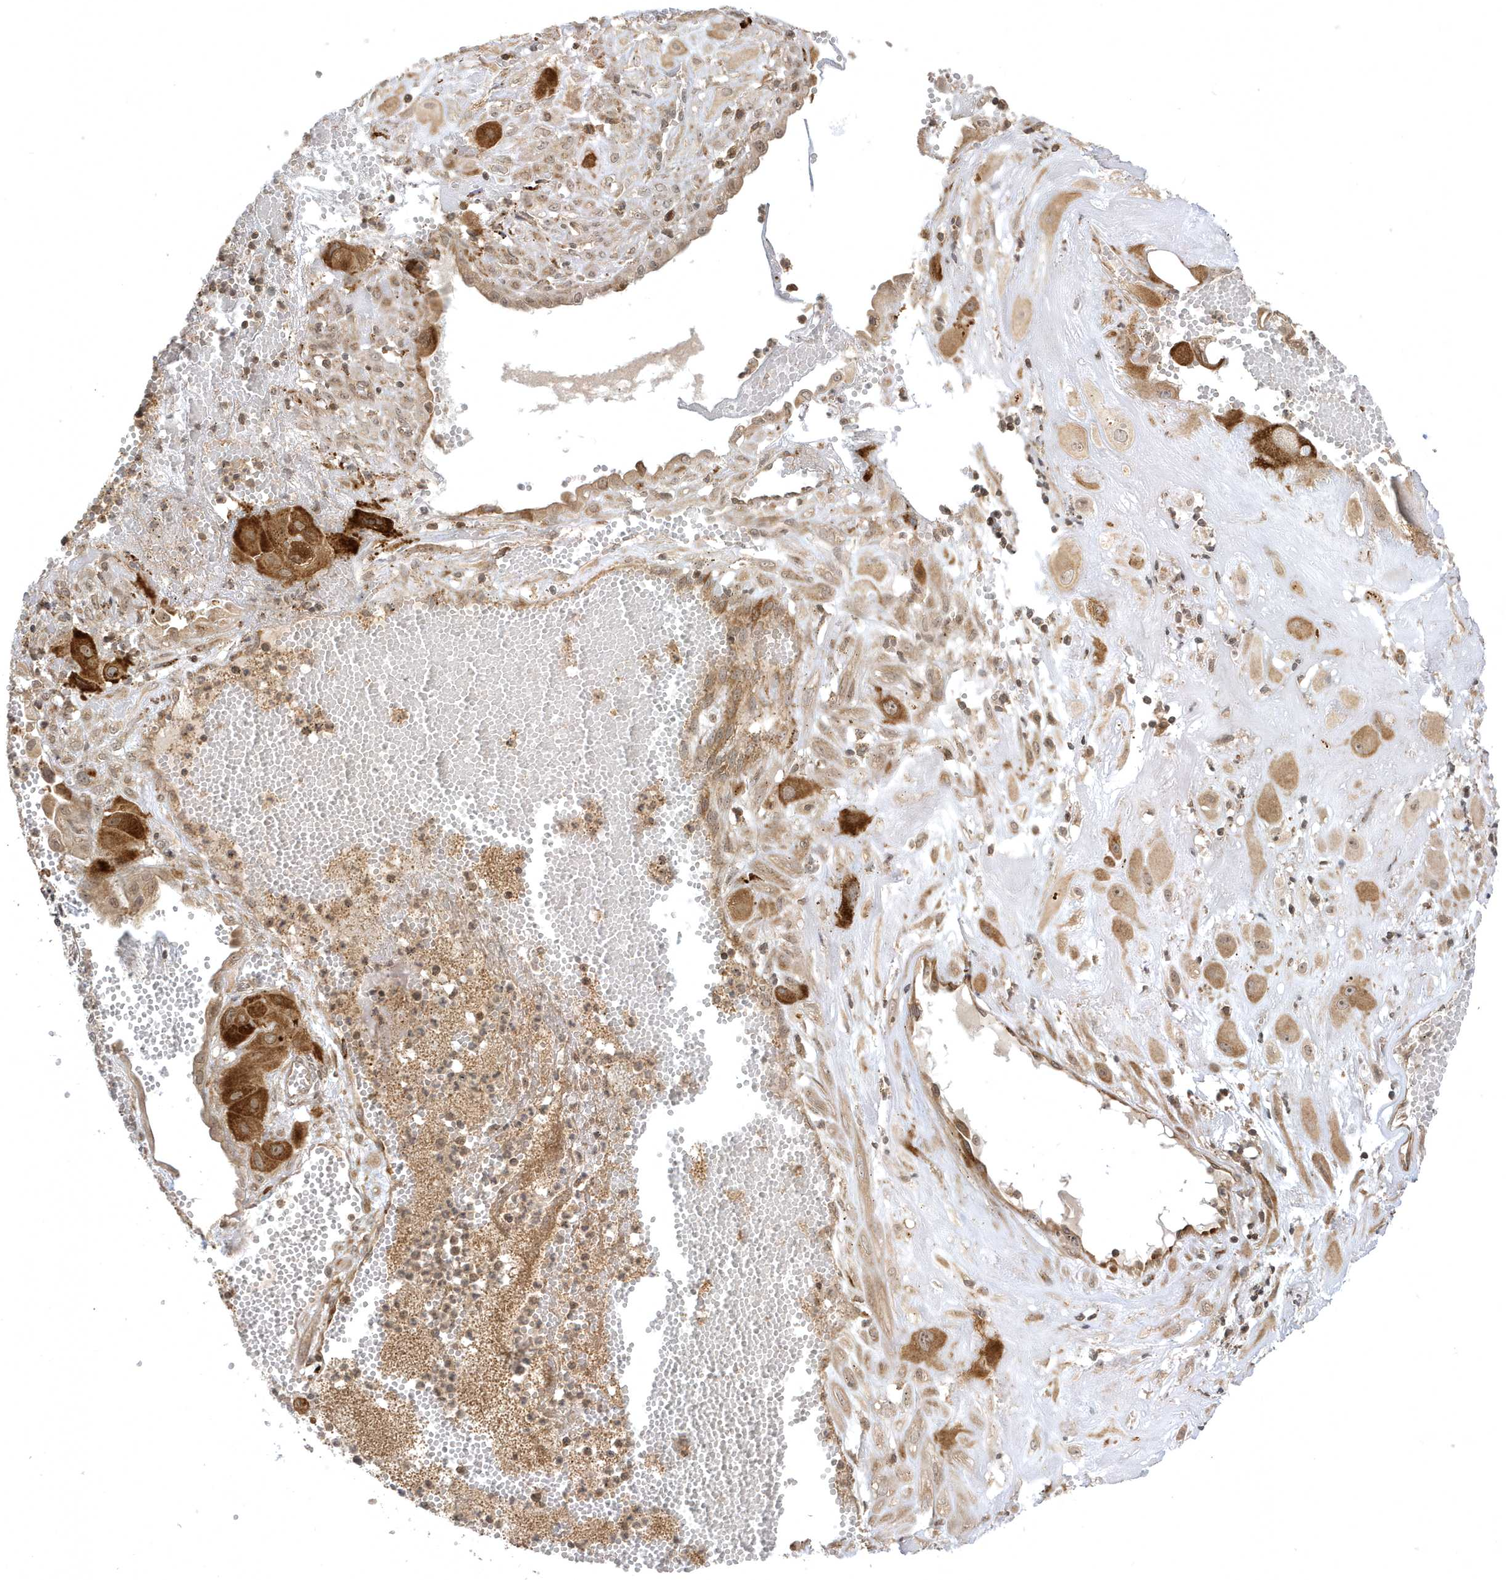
{"staining": {"intensity": "strong", "quantity": ">75%", "location": "cytoplasmic/membranous"}, "tissue": "cervical cancer", "cell_type": "Tumor cells", "image_type": "cancer", "snomed": [{"axis": "morphology", "description": "Squamous cell carcinoma, NOS"}, {"axis": "topography", "description": "Cervix"}], "caption": "This is an image of immunohistochemistry (IHC) staining of cervical squamous cell carcinoma, which shows strong expression in the cytoplasmic/membranous of tumor cells.", "gene": "METTL21A", "patient": {"sex": "female", "age": 34}}